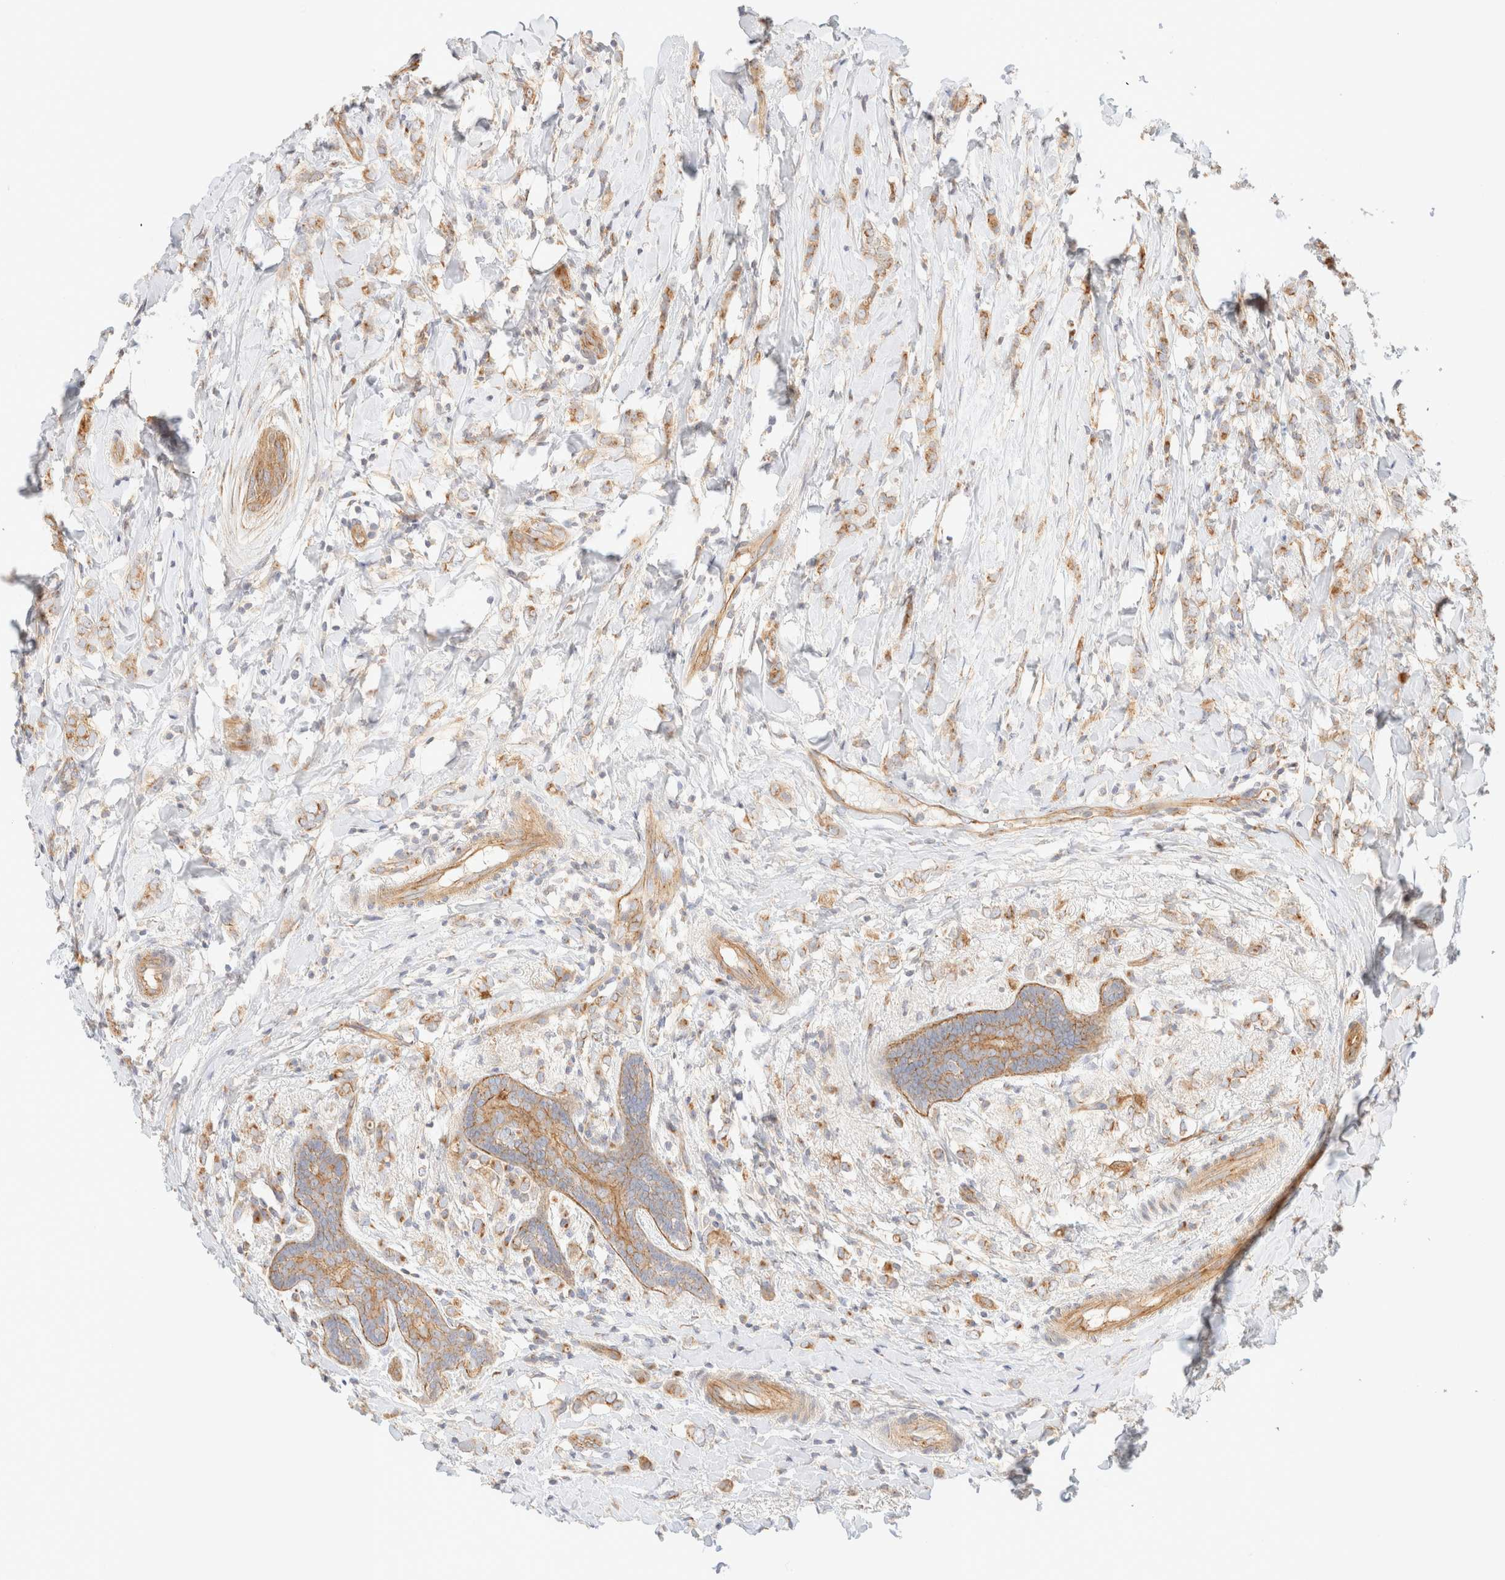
{"staining": {"intensity": "moderate", "quantity": ">75%", "location": "cytoplasmic/membranous"}, "tissue": "breast cancer", "cell_type": "Tumor cells", "image_type": "cancer", "snomed": [{"axis": "morphology", "description": "Normal tissue, NOS"}, {"axis": "morphology", "description": "Lobular carcinoma"}, {"axis": "topography", "description": "Breast"}], "caption": "Tumor cells show moderate cytoplasmic/membranous positivity in approximately >75% of cells in breast lobular carcinoma.", "gene": "MYO10", "patient": {"sex": "female", "age": 47}}